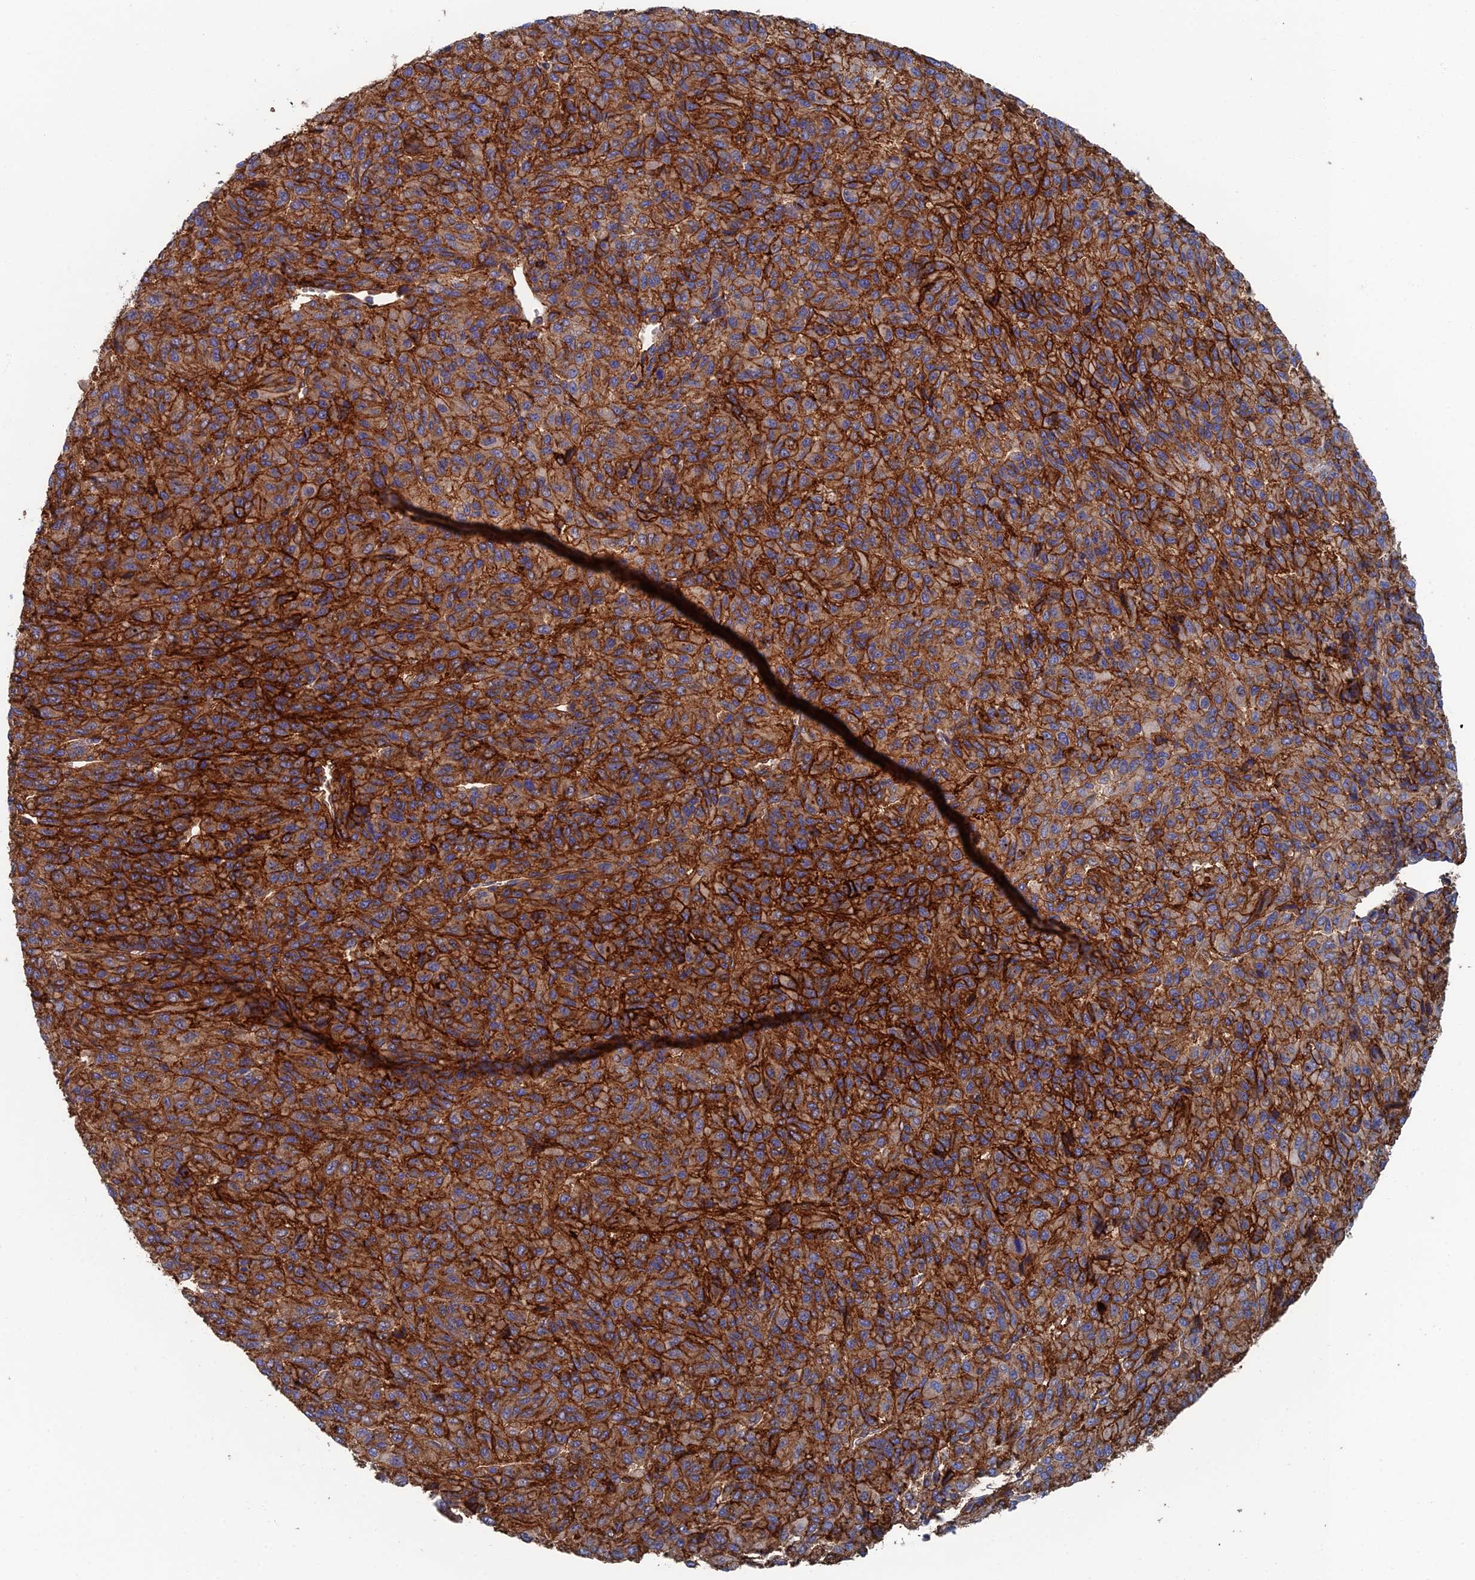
{"staining": {"intensity": "strong", "quantity": ">75%", "location": "cytoplasmic/membranous"}, "tissue": "melanoma", "cell_type": "Tumor cells", "image_type": "cancer", "snomed": [{"axis": "morphology", "description": "Malignant melanoma, Metastatic site"}, {"axis": "topography", "description": "Lung"}], "caption": "DAB immunohistochemical staining of malignant melanoma (metastatic site) exhibits strong cytoplasmic/membranous protein staining in approximately >75% of tumor cells.", "gene": "SNX11", "patient": {"sex": "male", "age": 64}}